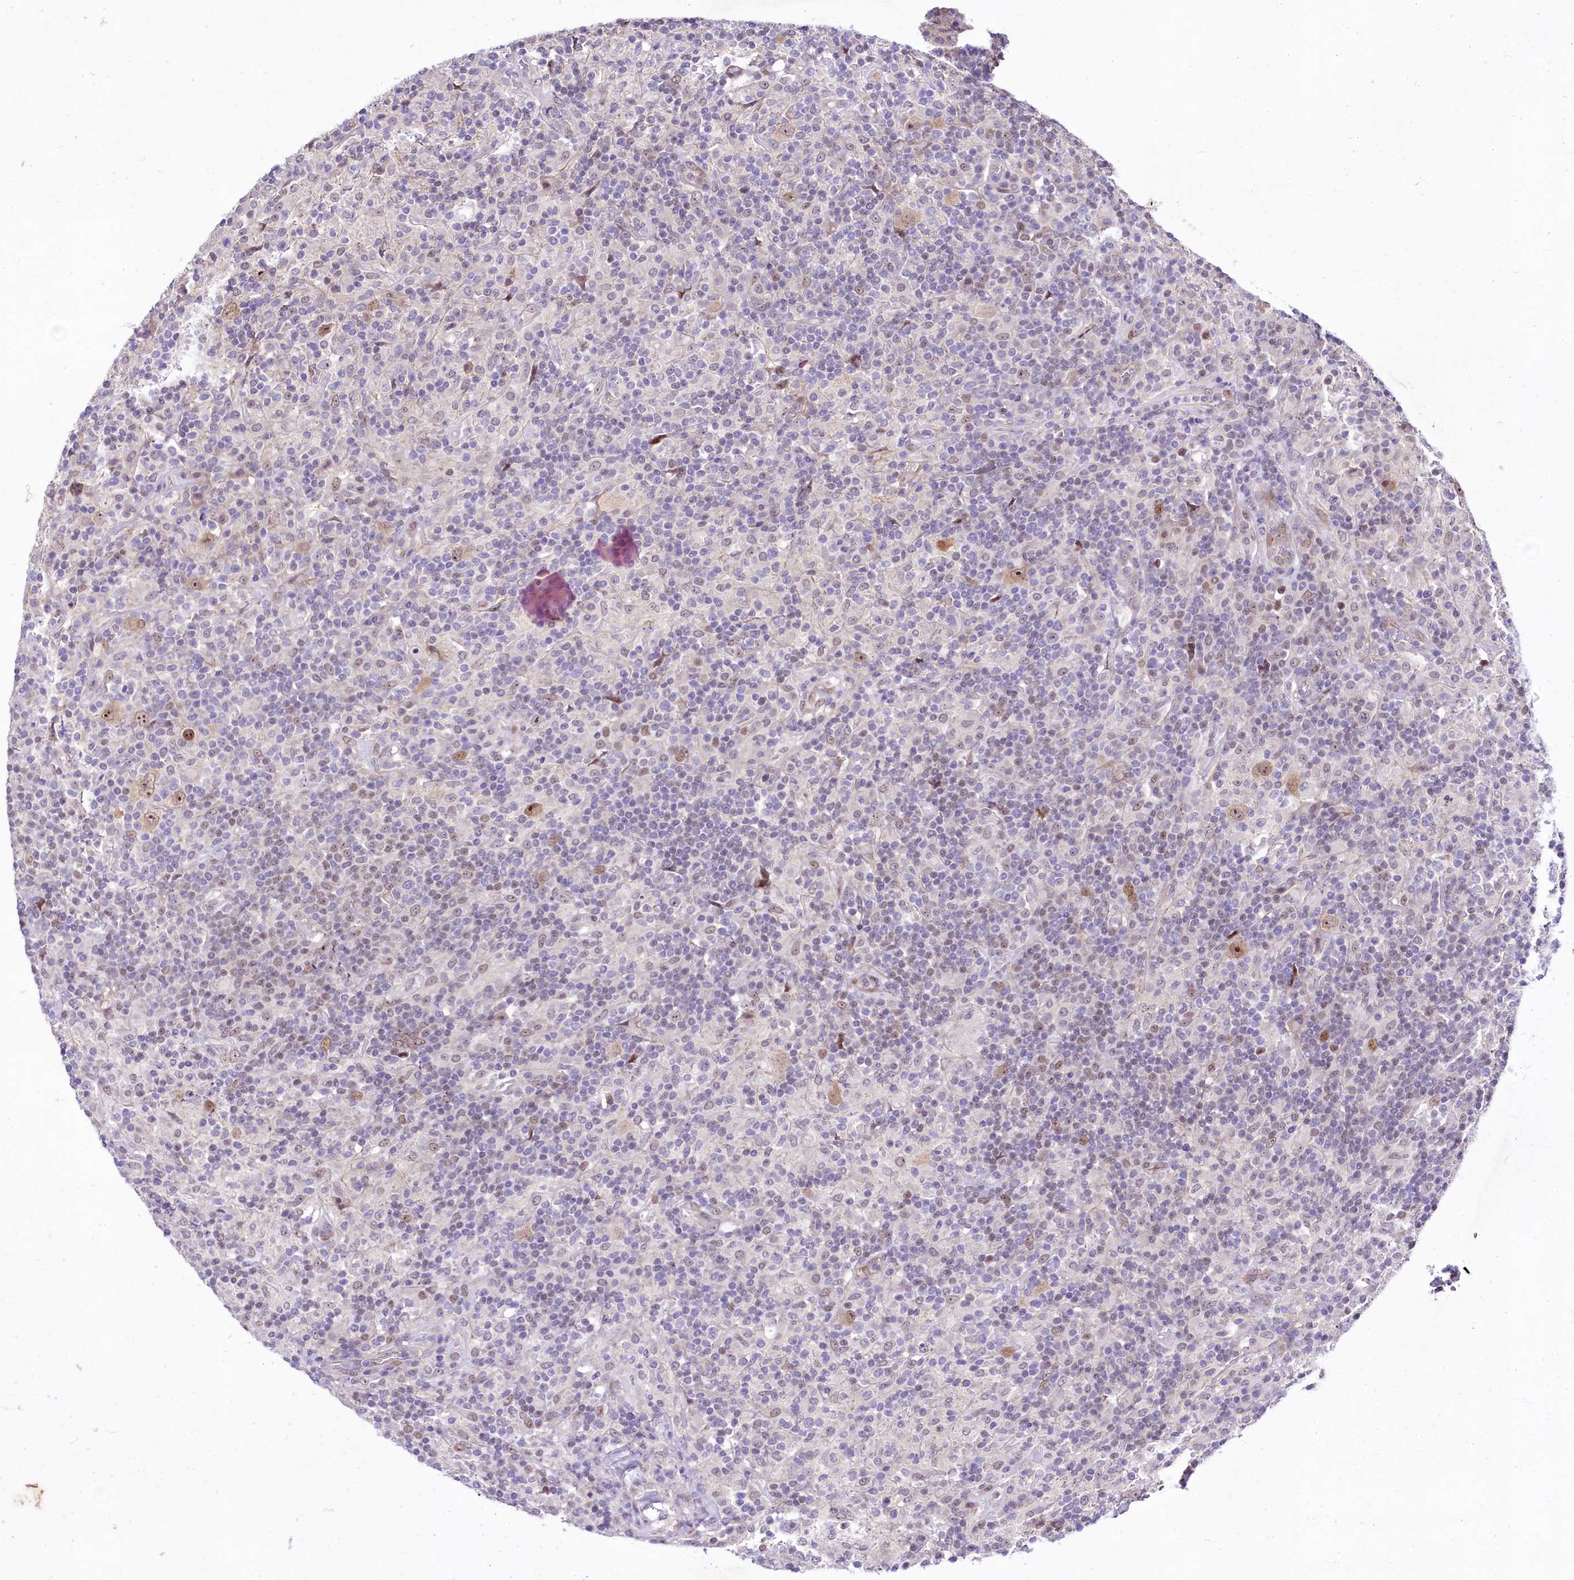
{"staining": {"intensity": "moderate", "quantity": "25%-75%", "location": "nuclear"}, "tissue": "lymphoma", "cell_type": "Tumor cells", "image_type": "cancer", "snomed": [{"axis": "morphology", "description": "Hodgkin's disease, NOS"}, {"axis": "topography", "description": "Lymph node"}], "caption": "High-magnification brightfield microscopy of lymphoma stained with DAB (3,3'-diaminobenzidine) (brown) and counterstained with hematoxylin (blue). tumor cells exhibit moderate nuclear expression is seen in approximately25%-75% of cells. (Stains: DAB in brown, nuclei in blue, Microscopy: brightfield microscopy at high magnification).", "gene": "LEUTX", "patient": {"sex": "male", "age": 70}}